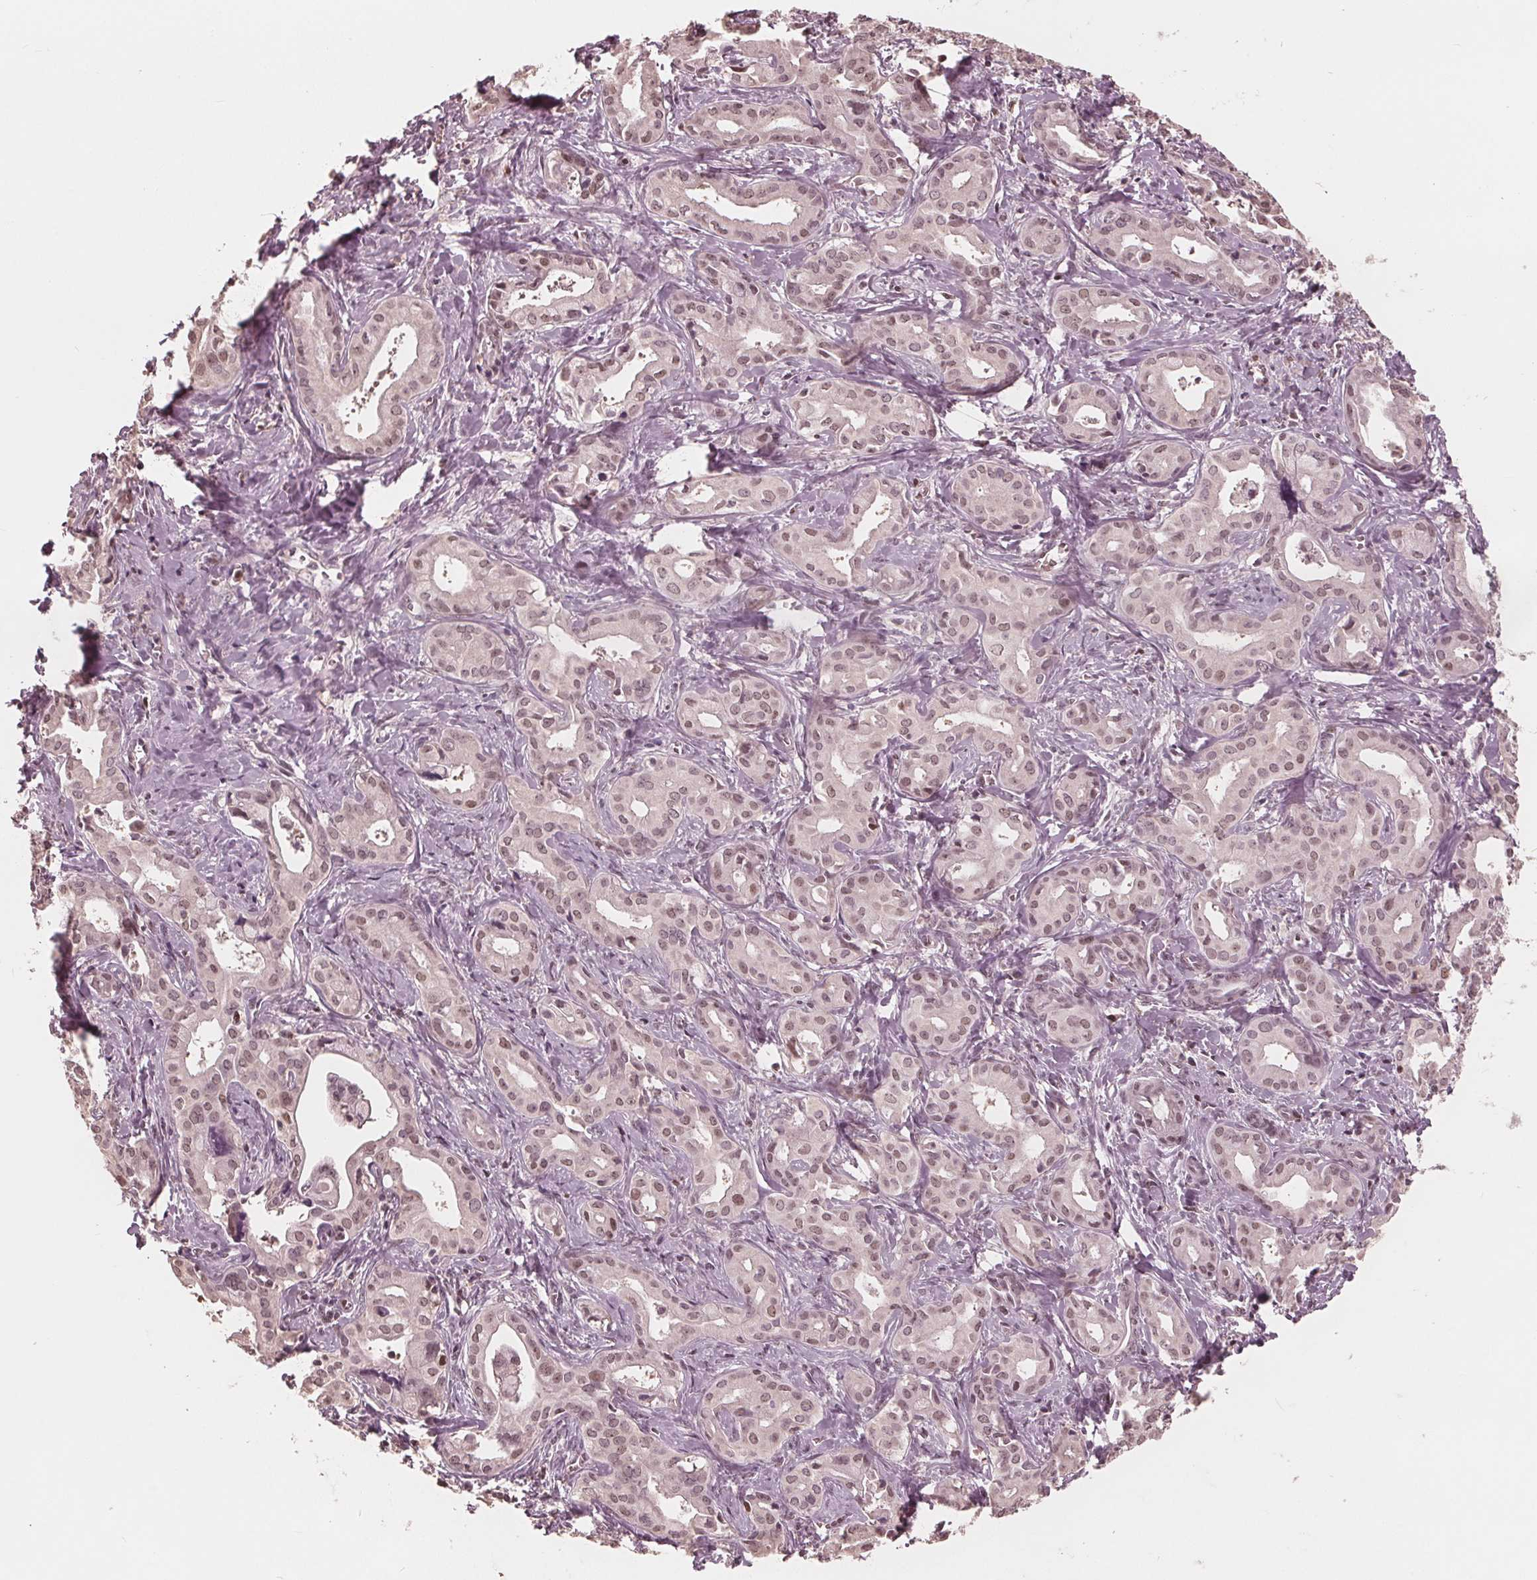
{"staining": {"intensity": "weak", "quantity": ">75%", "location": "nuclear"}, "tissue": "liver cancer", "cell_type": "Tumor cells", "image_type": "cancer", "snomed": [{"axis": "morphology", "description": "Cholangiocarcinoma"}, {"axis": "topography", "description": "Liver"}], "caption": "Immunohistochemical staining of liver cancer (cholangiocarcinoma) reveals low levels of weak nuclear staining in approximately >75% of tumor cells.", "gene": "HIRIP3", "patient": {"sex": "female", "age": 65}}